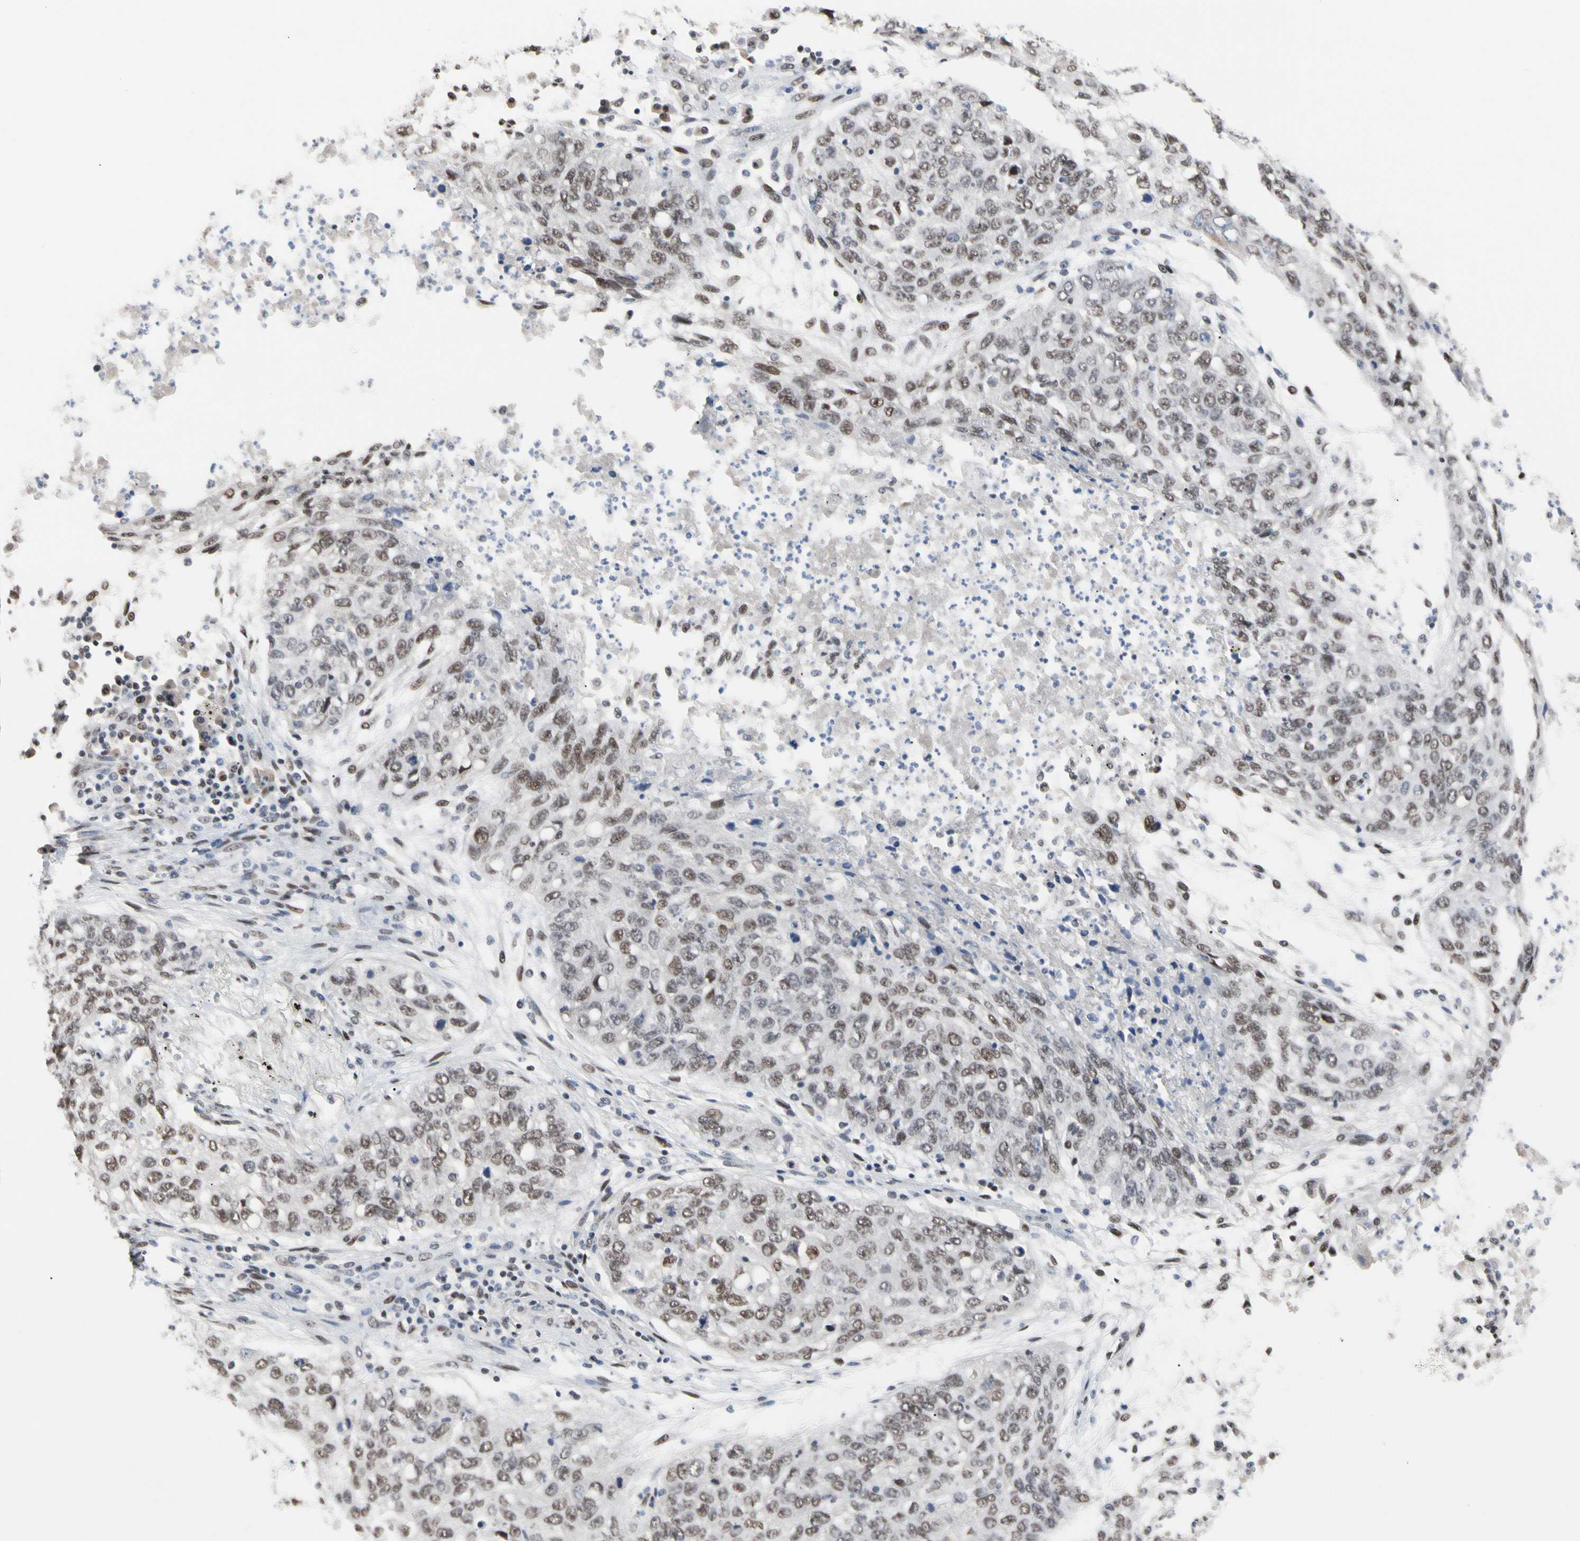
{"staining": {"intensity": "weak", "quantity": ">75%", "location": "nuclear"}, "tissue": "lung cancer", "cell_type": "Tumor cells", "image_type": "cancer", "snomed": [{"axis": "morphology", "description": "Squamous cell carcinoma, NOS"}, {"axis": "topography", "description": "Lung"}], "caption": "There is low levels of weak nuclear positivity in tumor cells of squamous cell carcinoma (lung), as demonstrated by immunohistochemical staining (brown color).", "gene": "FAM98B", "patient": {"sex": "female", "age": 63}}